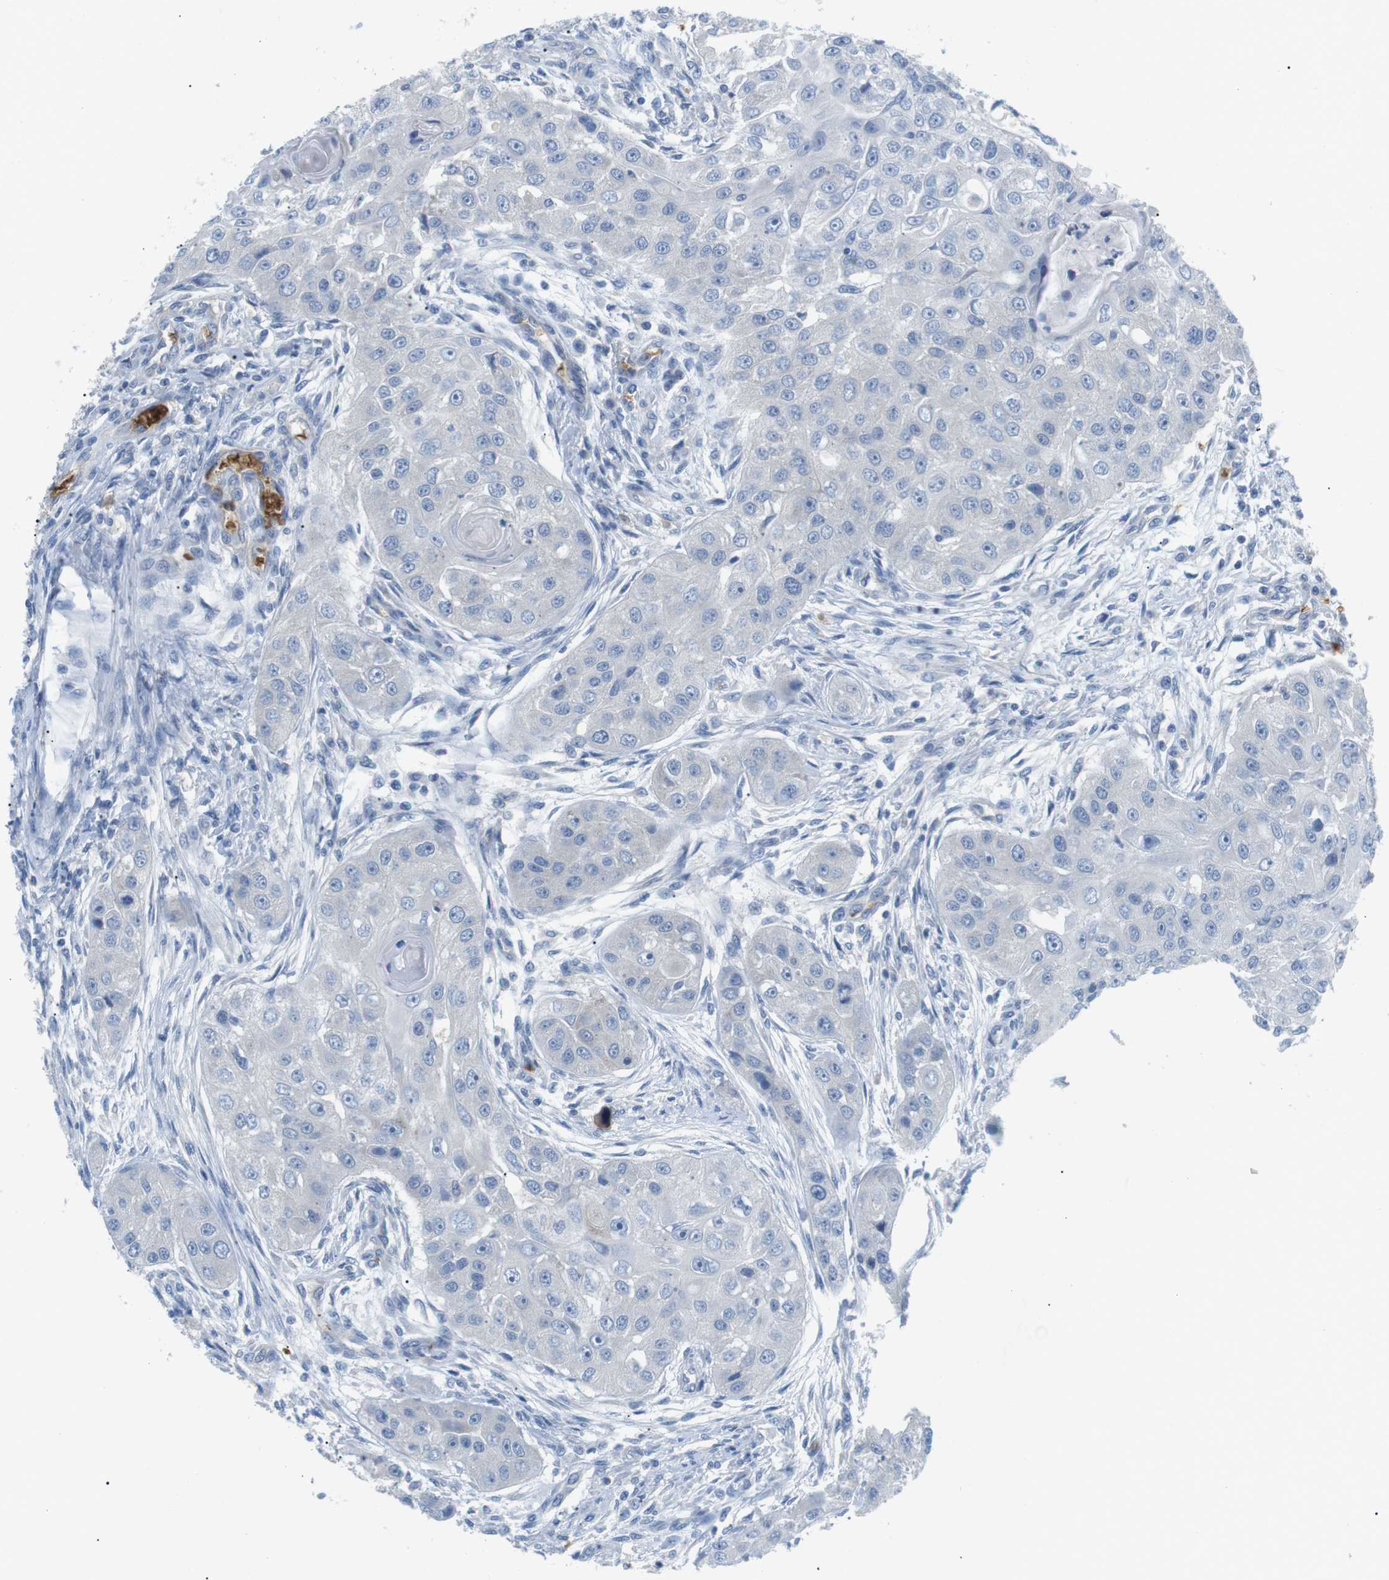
{"staining": {"intensity": "negative", "quantity": "none", "location": "none"}, "tissue": "head and neck cancer", "cell_type": "Tumor cells", "image_type": "cancer", "snomed": [{"axis": "morphology", "description": "Normal tissue, NOS"}, {"axis": "morphology", "description": "Squamous cell carcinoma, NOS"}, {"axis": "topography", "description": "Skeletal muscle"}, {"axis": "topography", "description": "Head-Neck"}], "caption": "The image shows no significant positivity in tumor cells of squamous cell carcinoma (head and neck).", "gene": "ADCY10", "patient": {"sex": "male", "age": 51}}